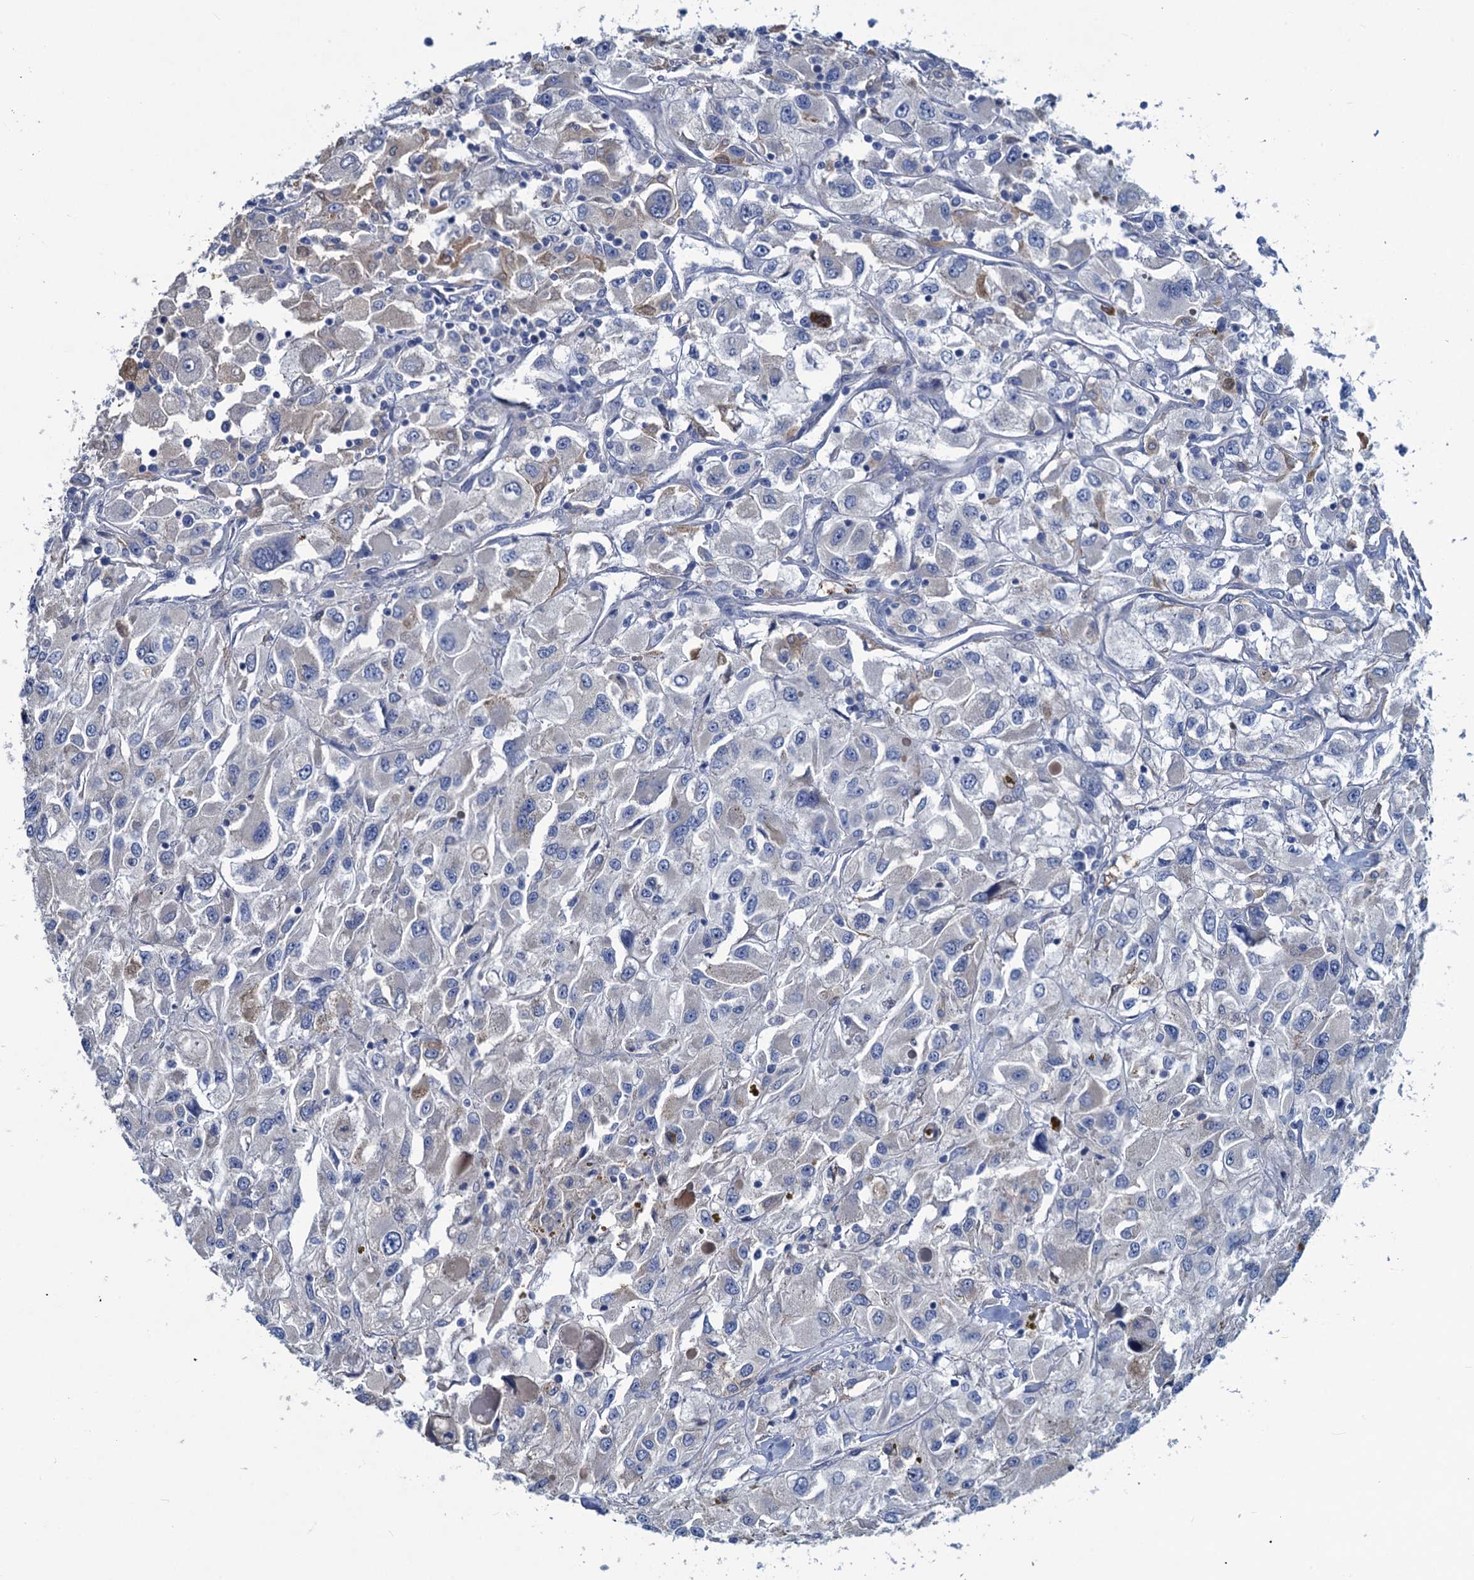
{"staining": {"intensity": "negative", "quantity": "none", "location": "none"}, "tissue": "renal cancer", "cell_type": "Tumor cells", "image_type": "cancer", "snomed": [{"axis": "morphology", "description": "Adenocarcinoma, NOS"}, {"axis": "topography", "description": "Kidney"}], "caption": "Immunohistochemical staining of renal cancer shows no significant expression in tumor cells.", "gene": "RTKN2", "patient": {"sex": "female", "age": 52}}